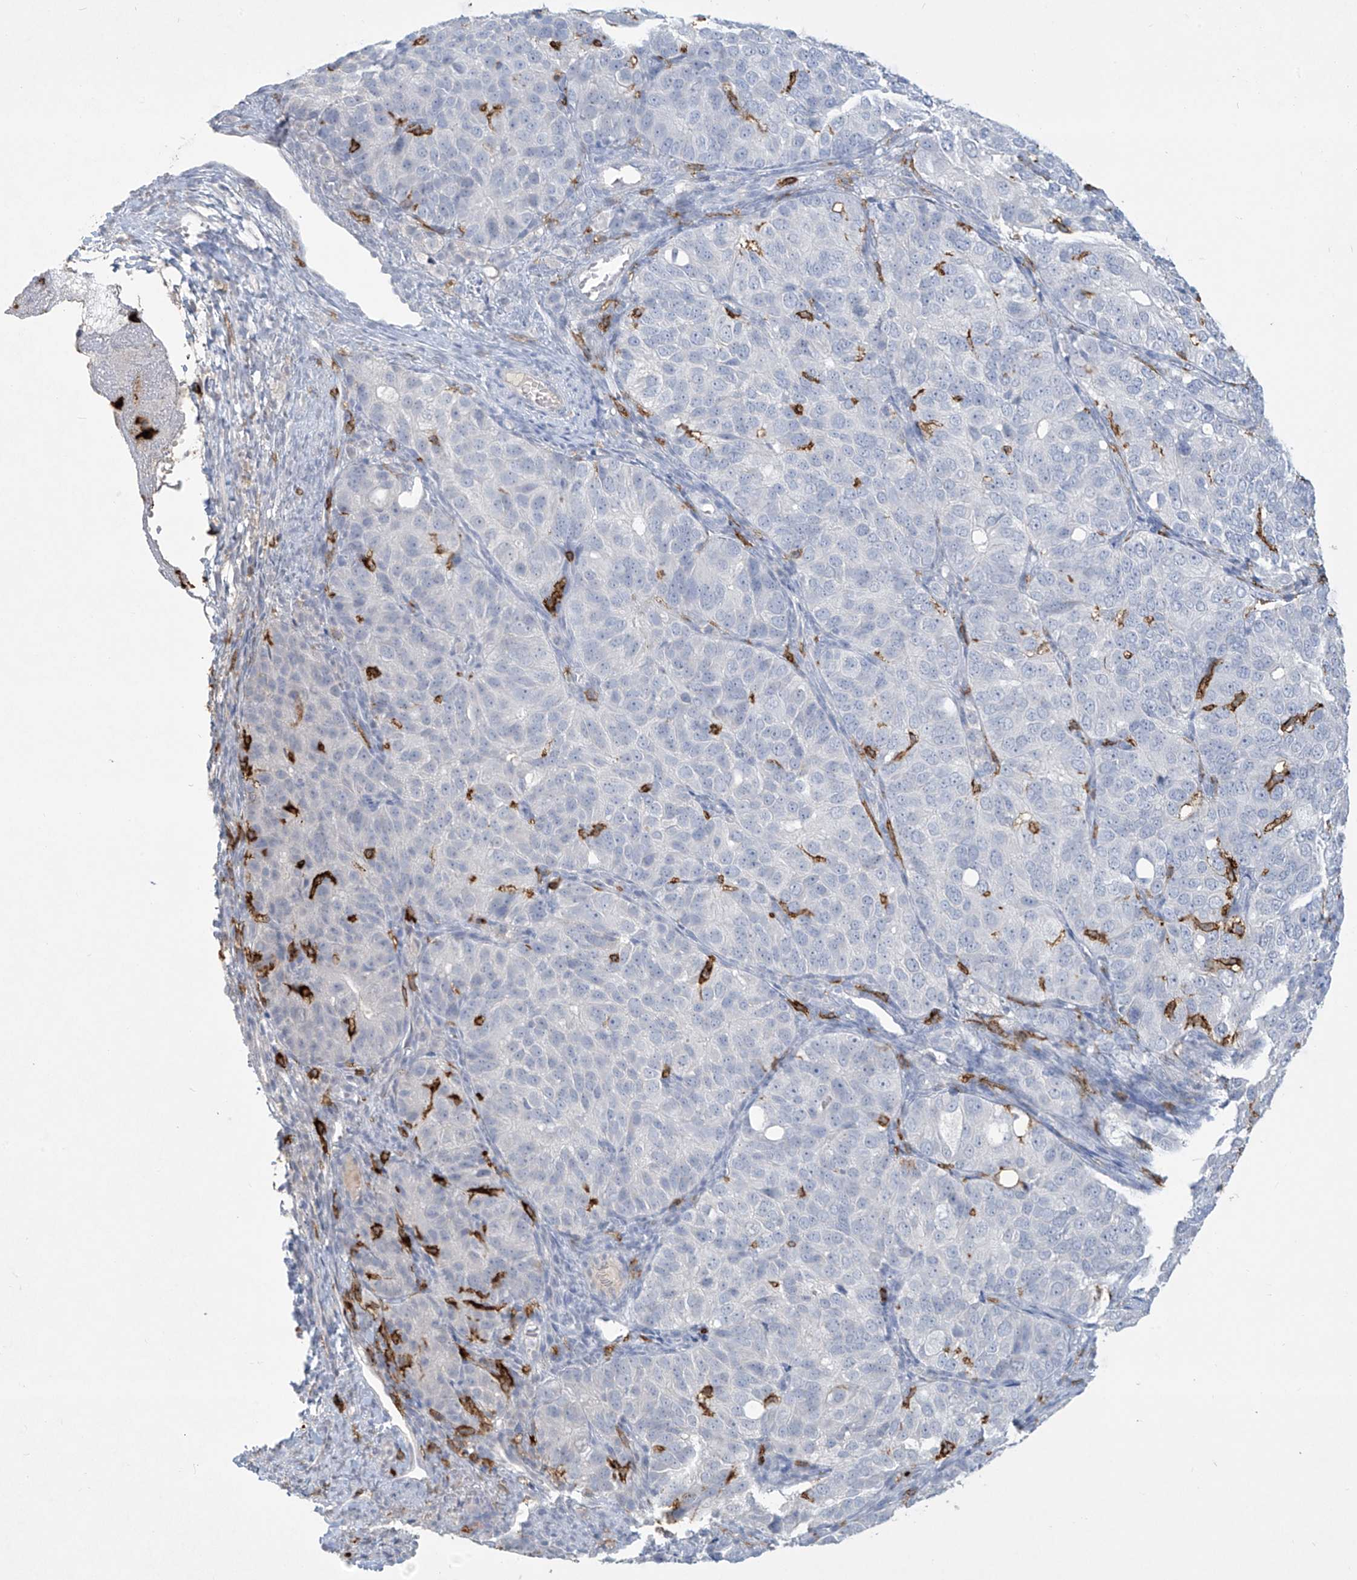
{"staining": {"intensity": "negative", "quantity": "none", "location": "none"}, "tissue": "ovarian cancer", "cell_type": "Tumor cells", "image_type": "cancer", "snomed": [{"axis": "morphology", "description": "Carcinoma, endometroid"}, {"axis": "topography", "description": "Ovary"}], "caption": "A histopathology image of human ovarian cancer (endometroid carcinoma) is negative for staining in tumor cells.", "gene": "FCGR3A", "patient": {"sex": "female", "age": 51}}